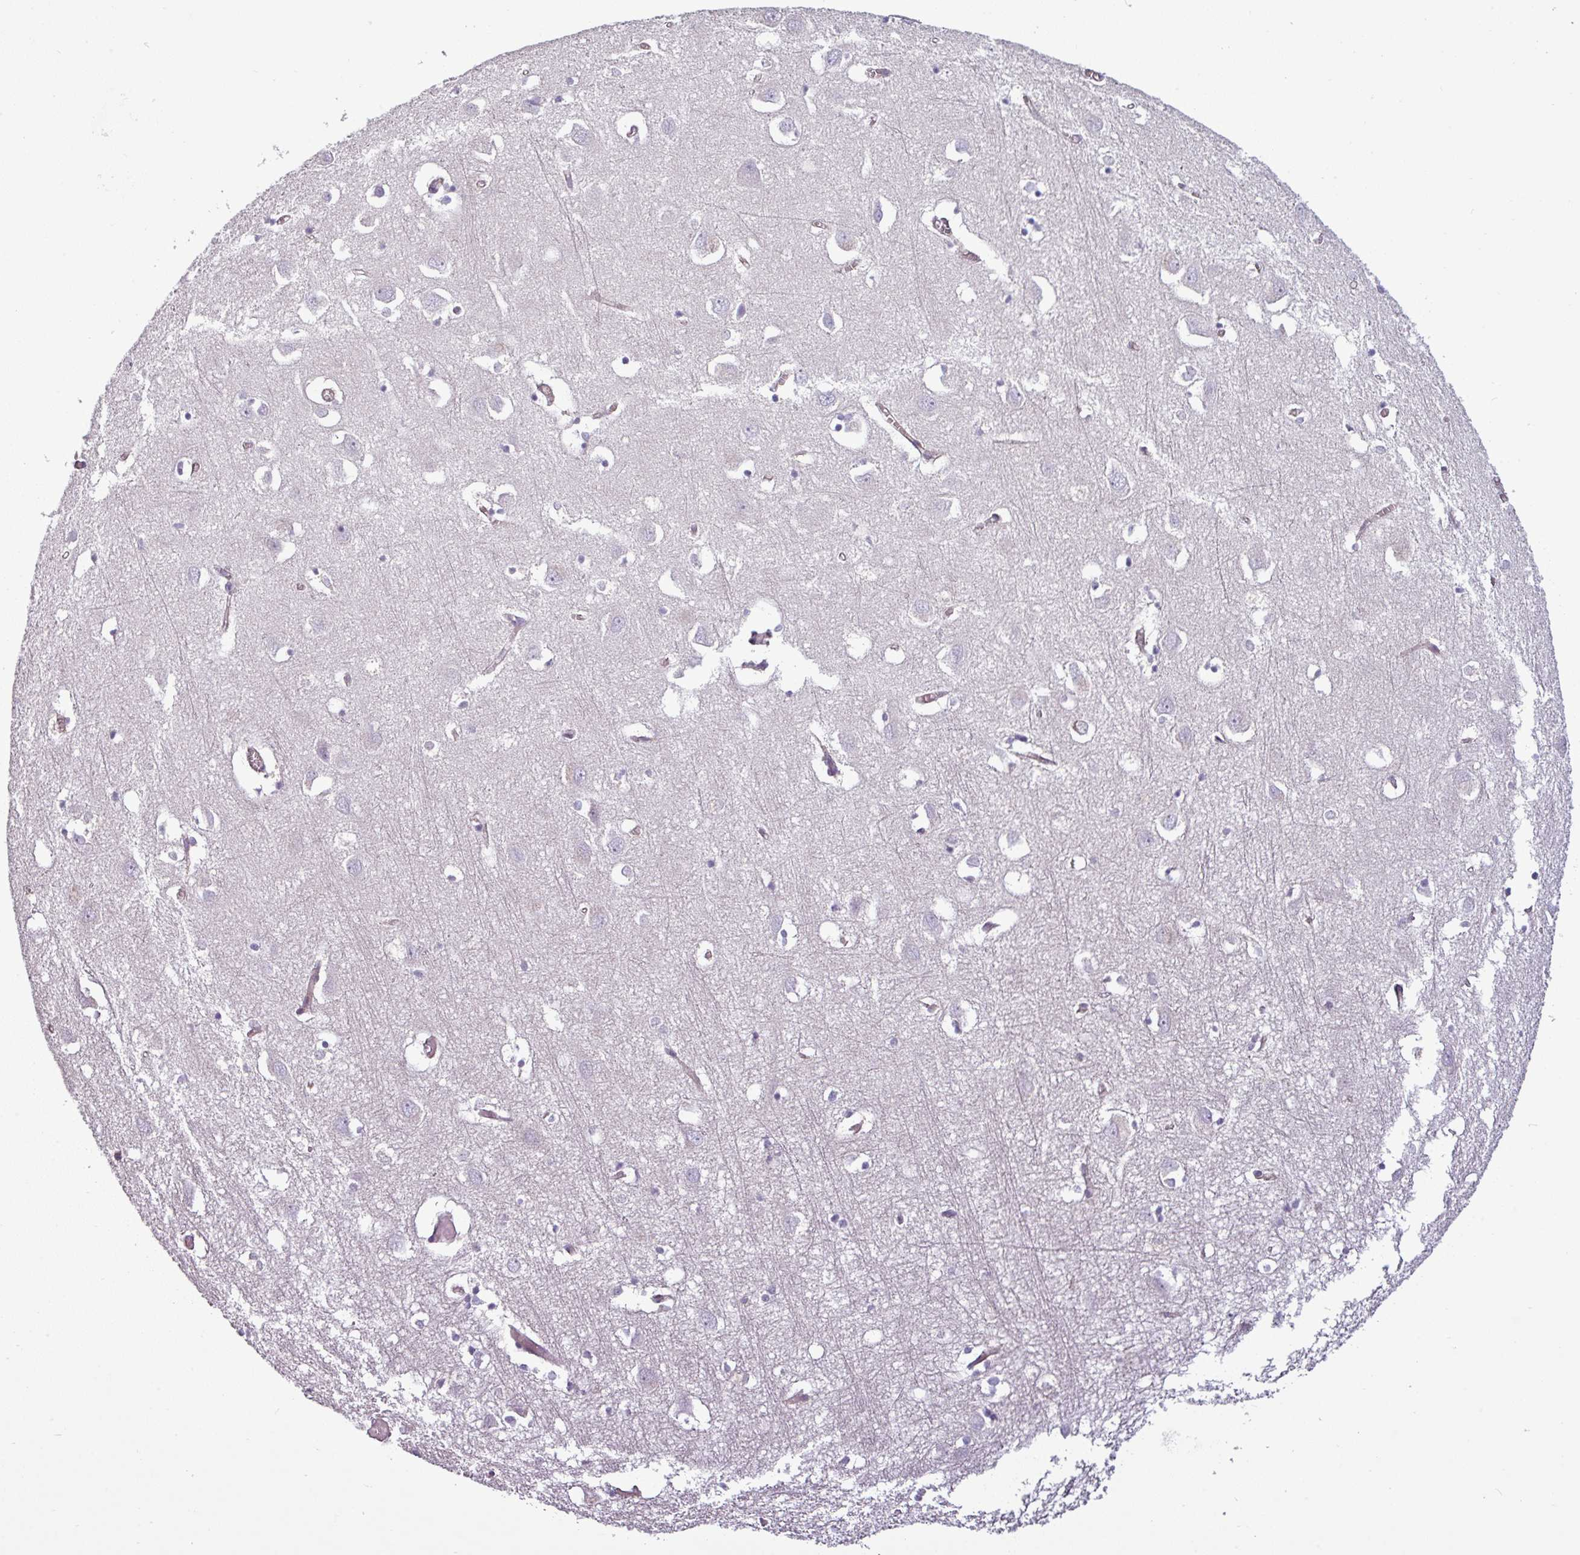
{"staining": {"intensity": "moderate", "quantity": "<25%", "location": "cytoplasmic/membranous"}, "tissue": "cerebral cortex", "cell_type": "Endothelial cells", "image_type": "normal", "snomed": [{"axis": "morphology", "description": "Normal tissue, NOS"}, {"axis": "topography", "description": "Cerebral cortex"}], "caption": "High-power microscopy captured an IHC image of unremarkable cerebral cortex, revealing moderate cytoplasmic/membranous expression in approximately <25% of endothelial cells. Using DAB (brown) and hematoxylin (blue) stains, captured at high magnification using brightfield microscopy.", "gene": "BTN2A2", "patient": {"sex": "male", "age": 70}}